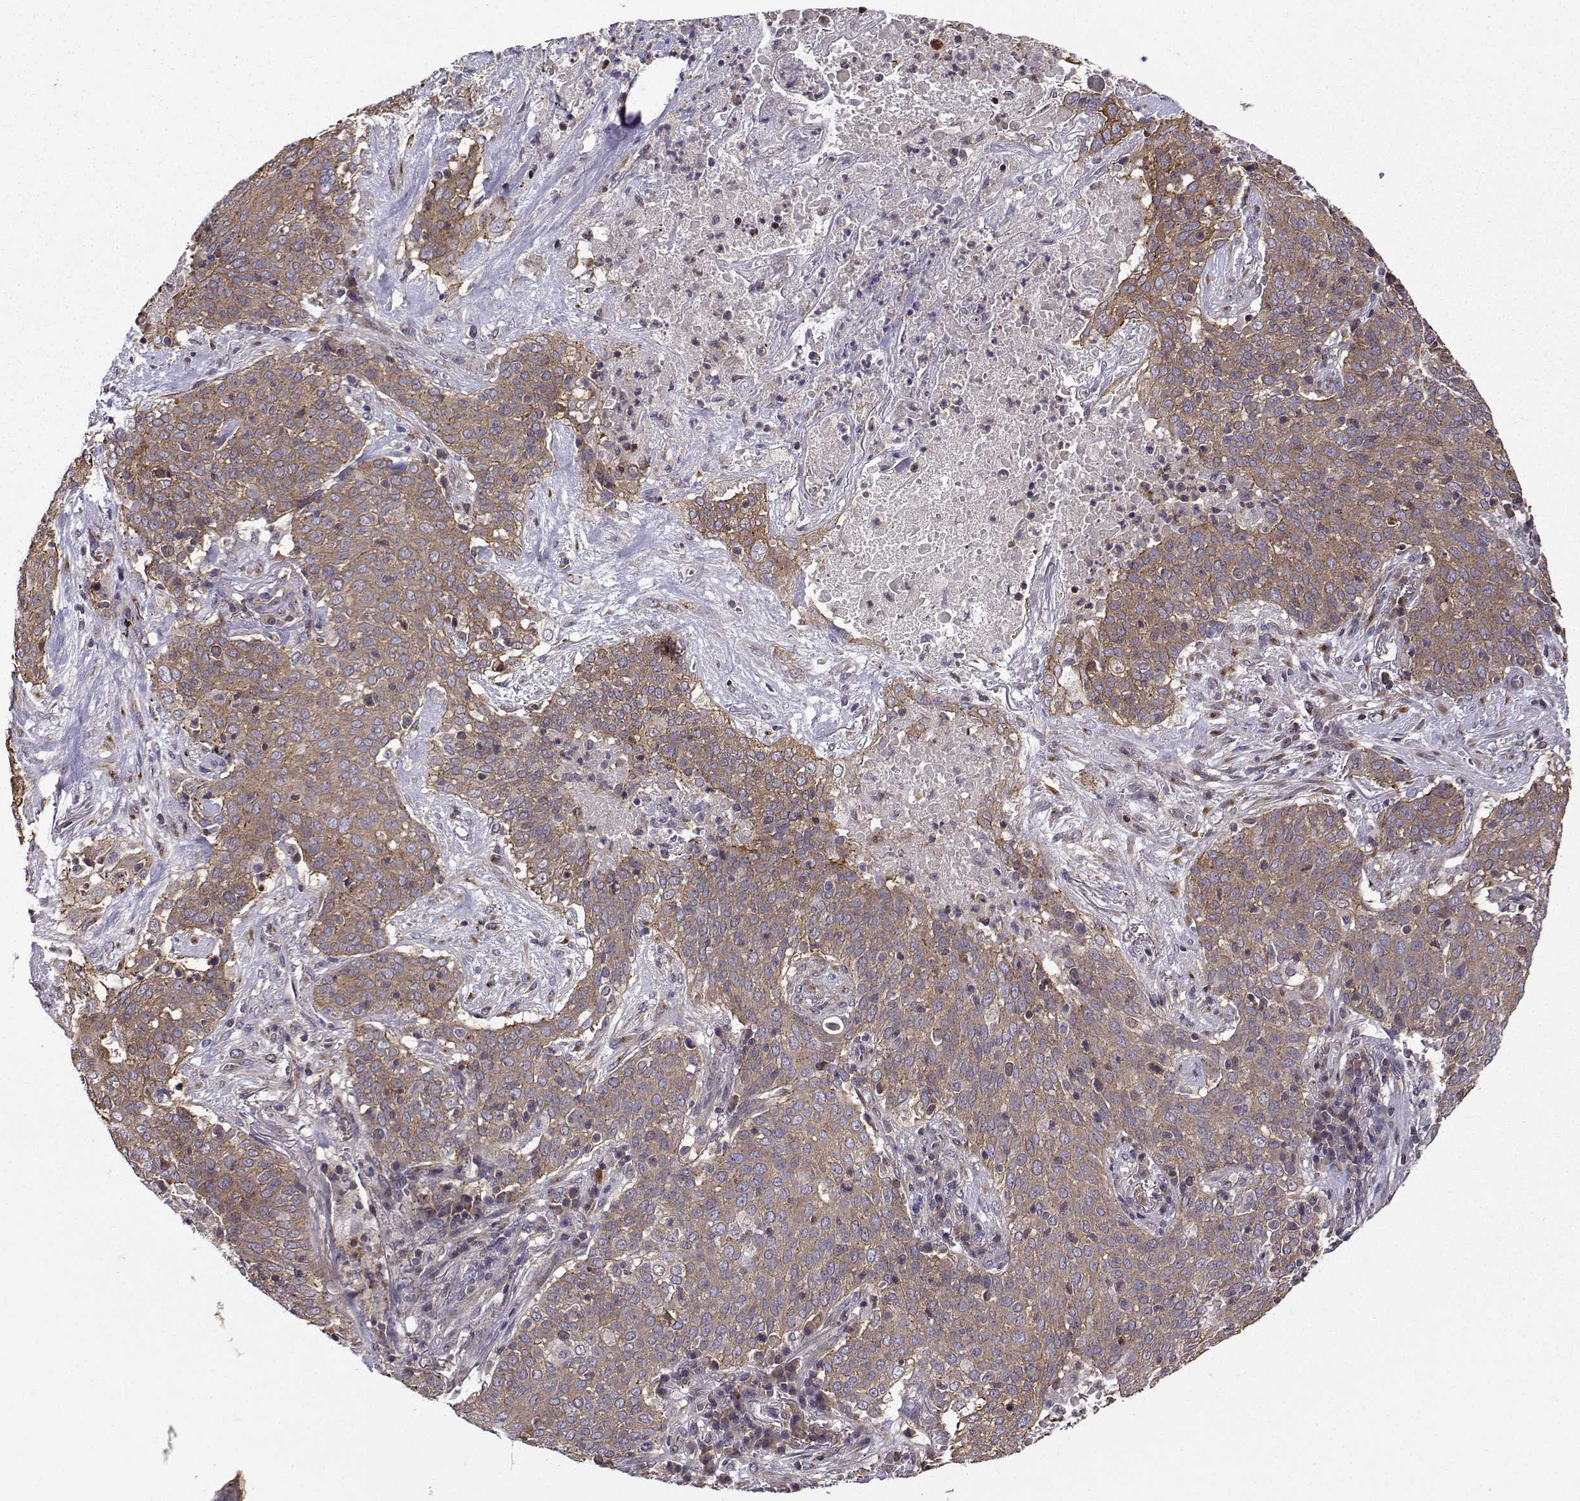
{"staining": {"intensity": "moderate", "quantity": ">75%", "location": "cytoplasmic/membranous"}, "tissue": "lung cancer", "cell_type": "Tumor cells", "image_type": "cancer", "snomed": [{"axis": "morphology", "description": "Squamous cell carcinoma, NOS"}, {"axis": "topography", "description": "Lung"}], "caption": "DAB (3,3'-diaminobenzidine) immunohistochemical staining of human lung cancer (squamous cell carcinoma) exhibits moderate cytoplasmic/membranous protein staining in about >75% of tumor cells. Ihc stains the protein in brown and the nuclei are stained blue.", "gene": "ITGB8", "patient": {"sex": "male", "age": 82}}